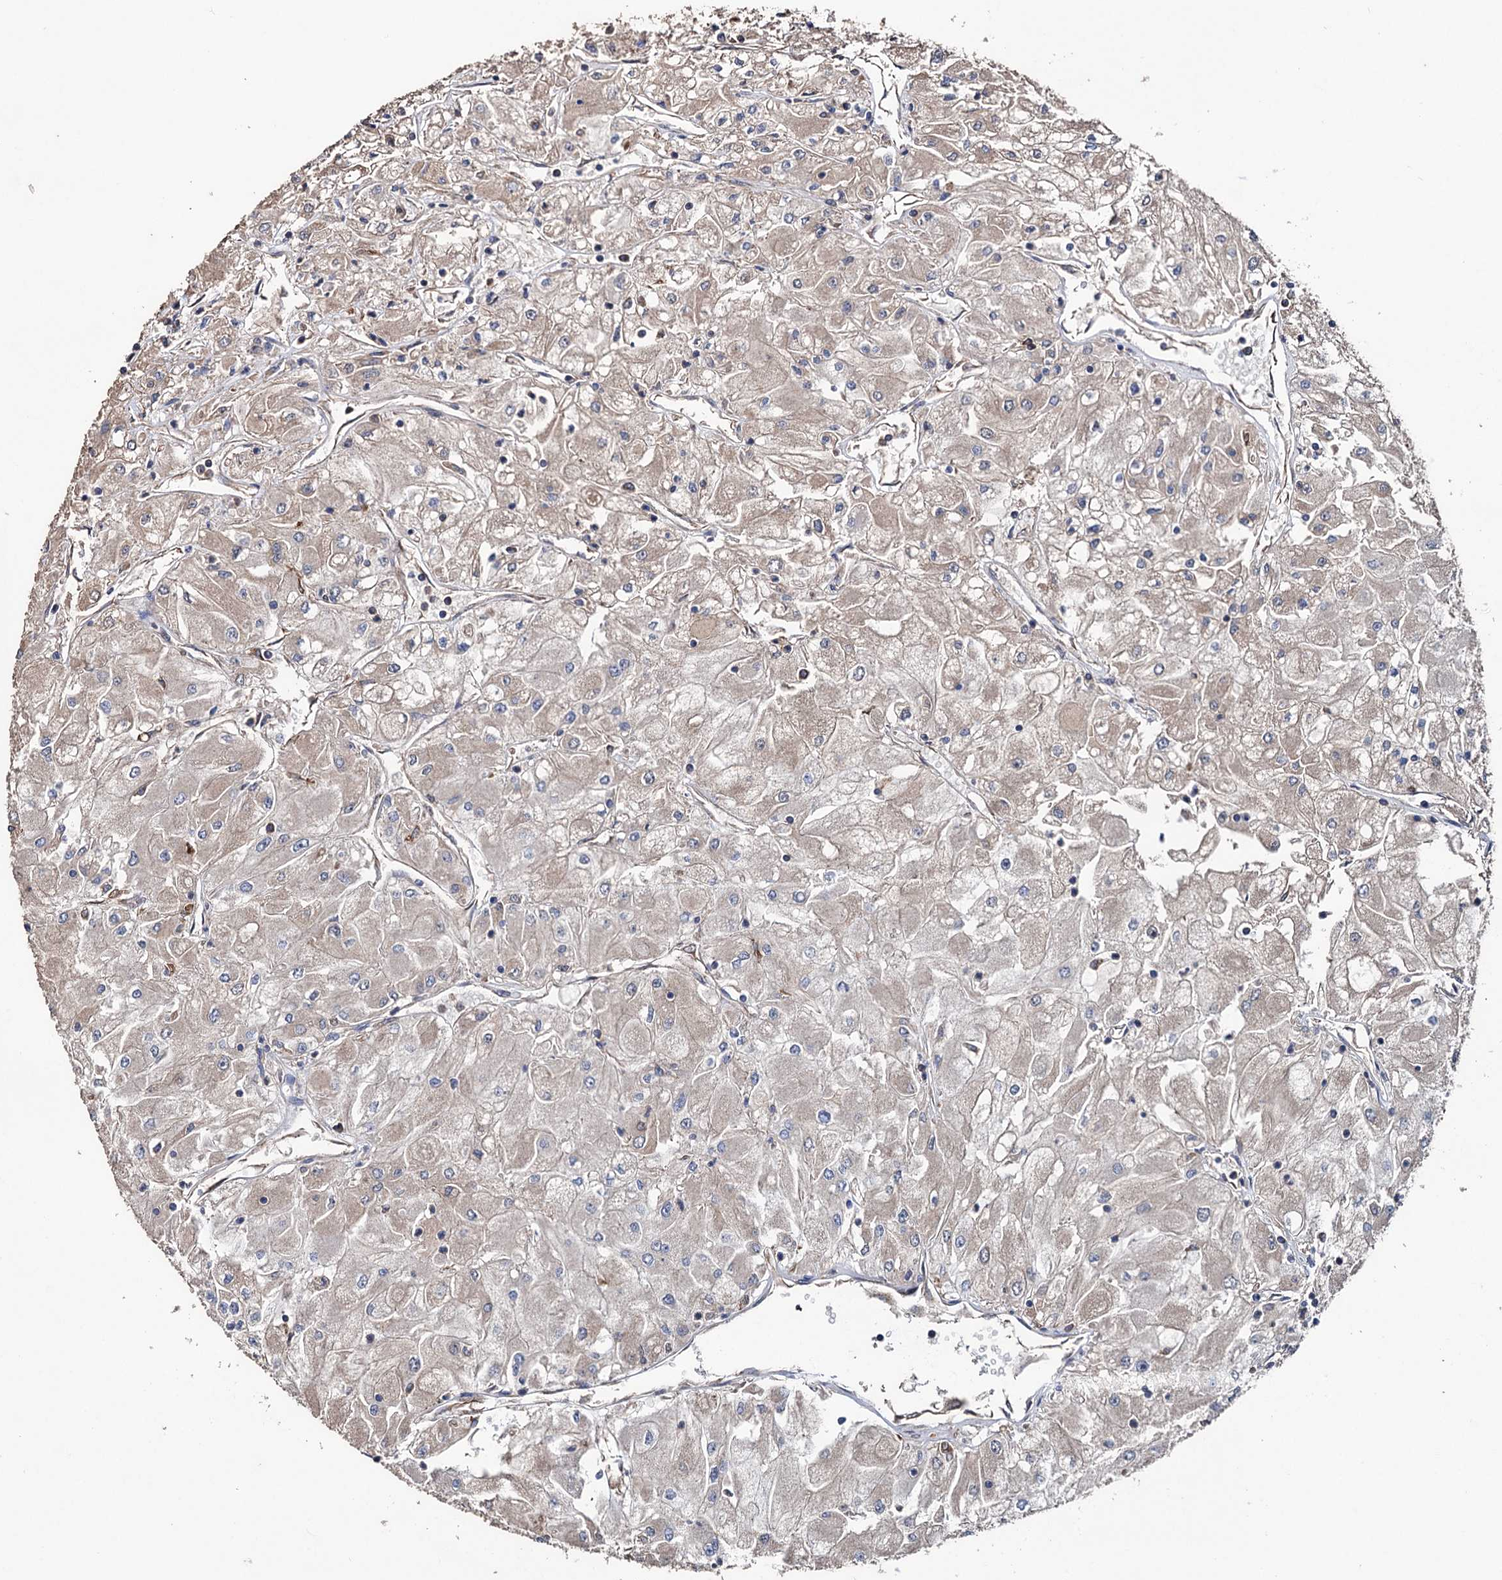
{"staining": {"intensity": "weak", "quantity": "25%-75%", "location": "cytoplasmic/membranous"}, "tissue": "renal cancer", "cell_type": "Tumor cells", "image_type": "cancer", "snomed": [{"axis": "morphology", "description": "Adenocarcinoma, NOS"}, {"axis": "topography", "description": "Kidney"}], "caption": "Protein staining displays weak cytoplasmic/membranous expression in about 25%-75% of tumor cells in renal cancer (adenocarcinoma).", "gene": "STING1", "patient": {"sex": "male", "age": 80}}